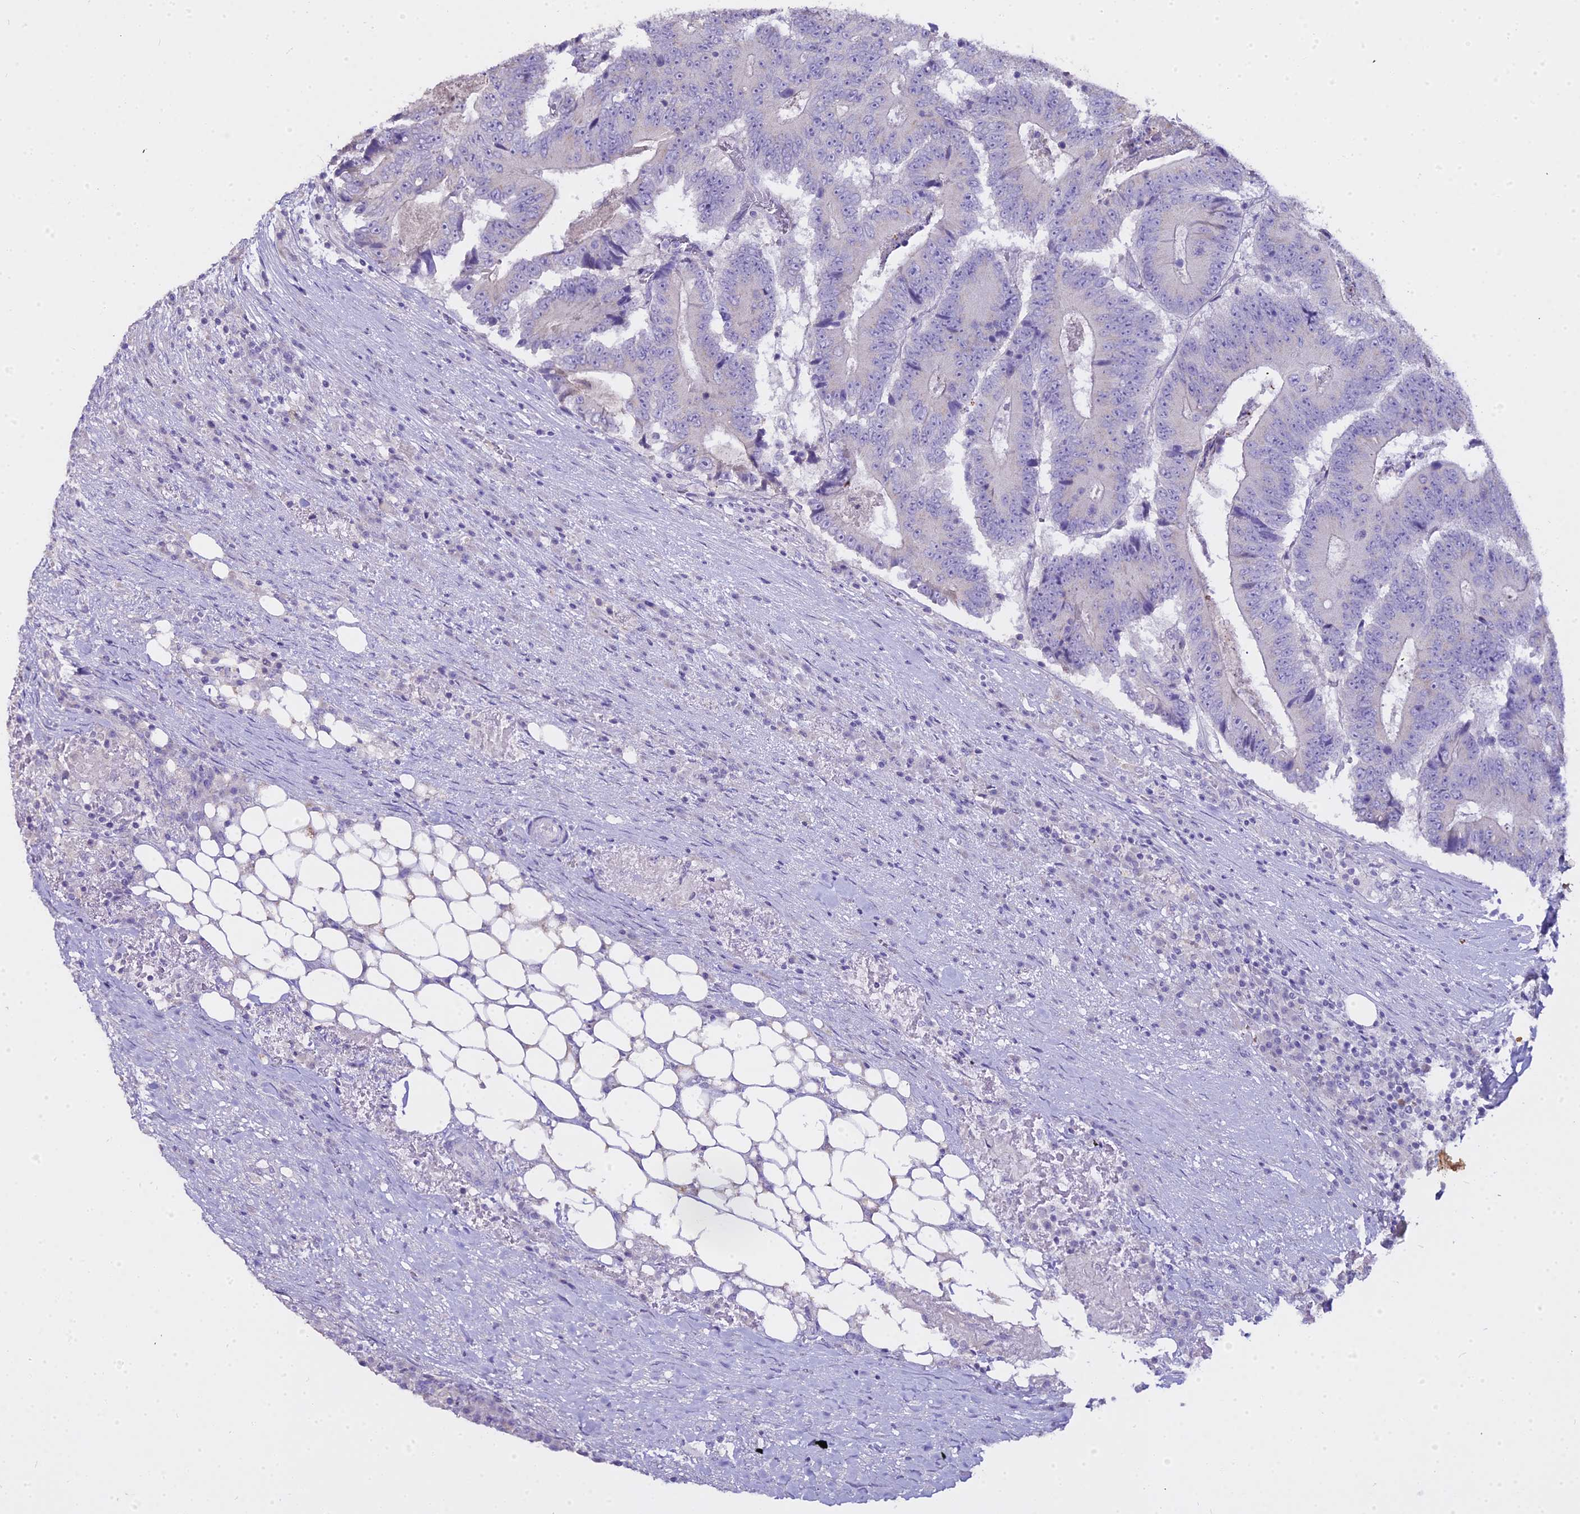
{"staining": {"intensity": "negative", "quantity": "none", "location": "none"}, "tissue": "colorectal cancer", "cell_type": "Tumor cells", "image_type": "cancer", "snomed": [{"axis": "morphology", "description": "Adenocarcinoma, NOS"}, {"axis": "topography", "description": "Colon"}], "caption": "The histopathology image shows no staining of tumor cells in colorectal adenocarcinoma.", "gene": "GLYAT", "patient": {"sex": "male", "age": 83}}